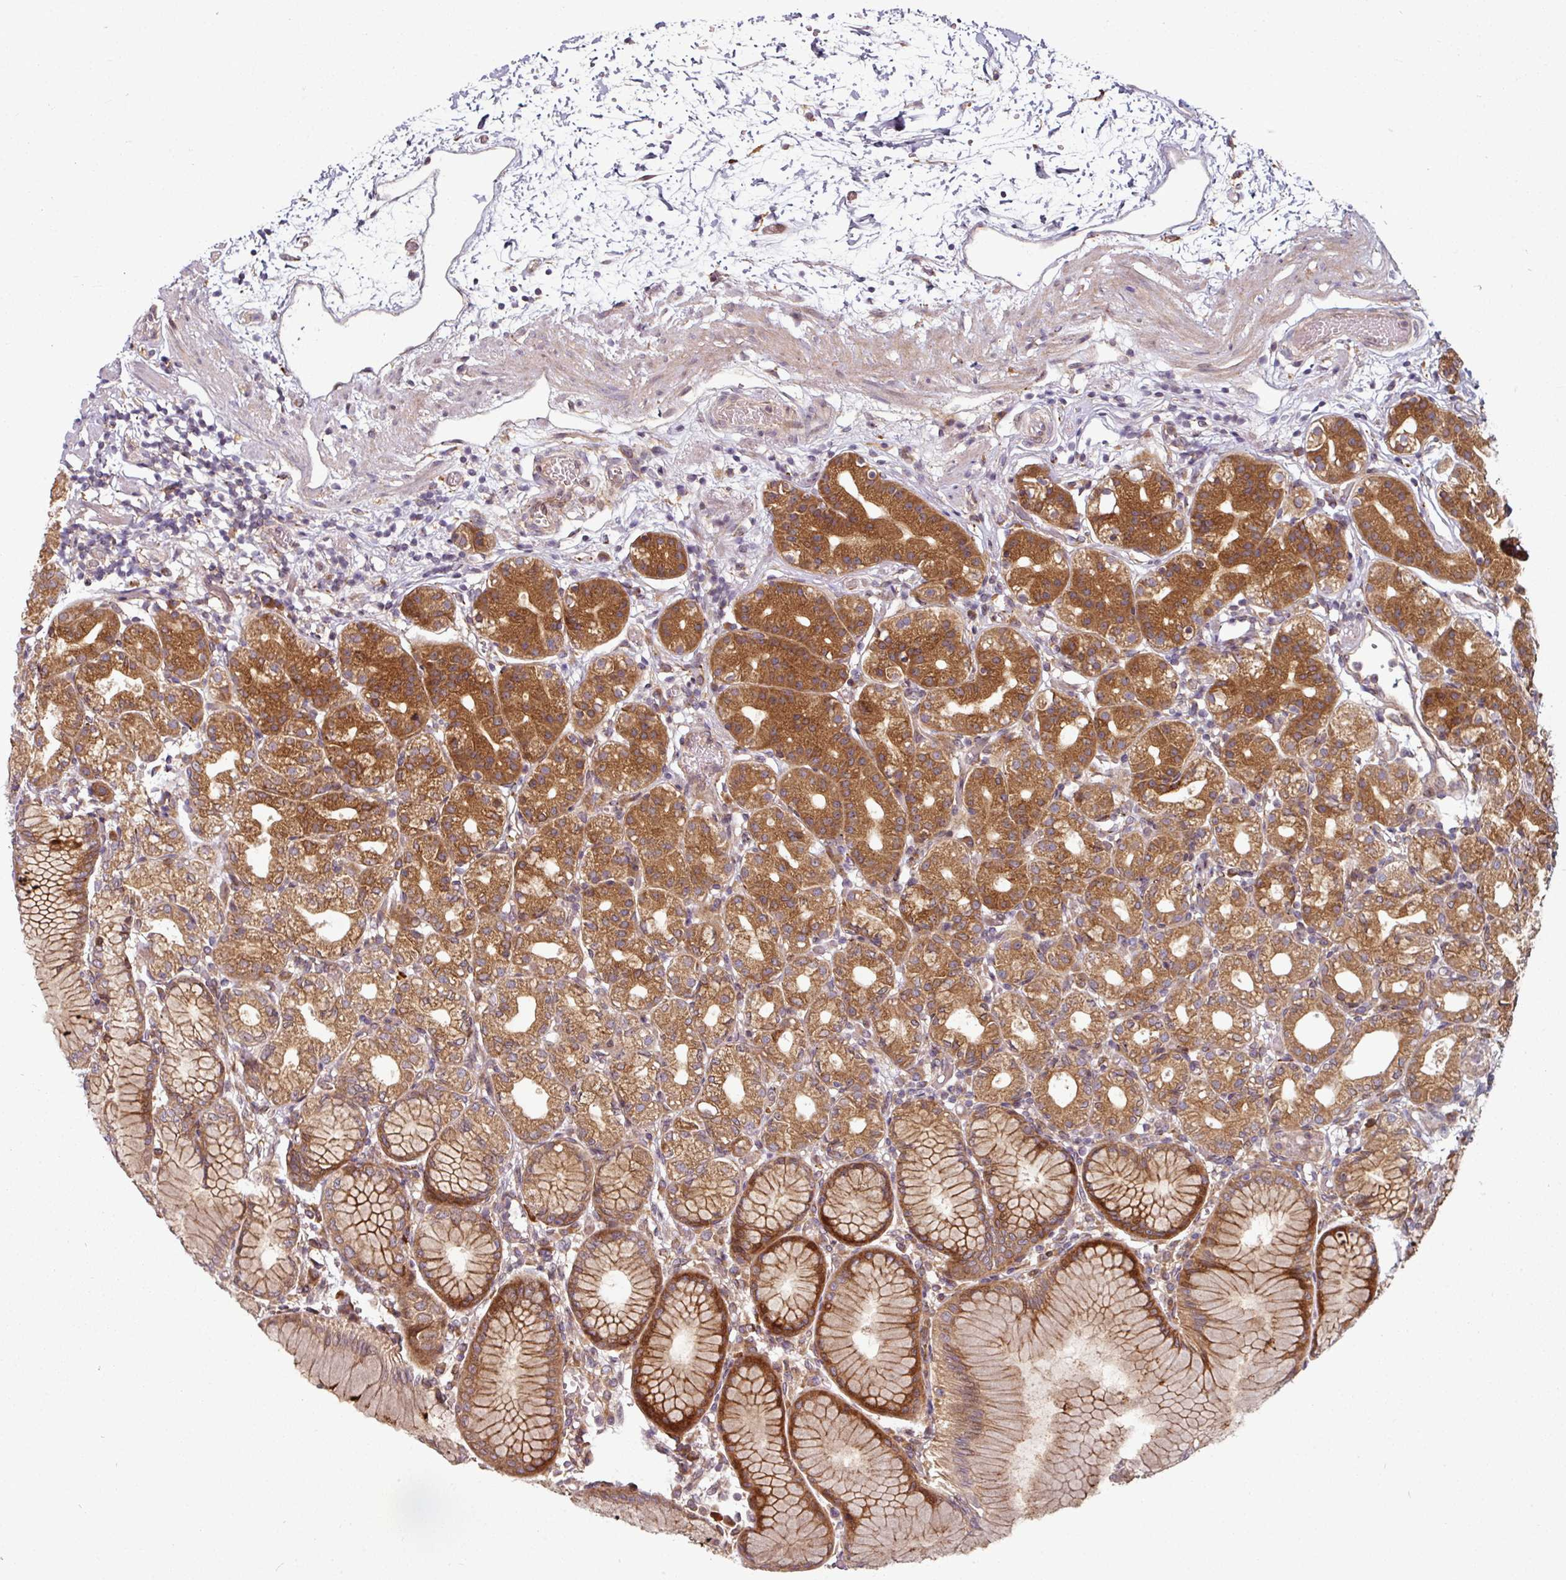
{"staining": {"intensity": "strong", "quantity": ">75%", "location": "cytoplasmic/membranous"}, "tissue": "stomach", "cell_type": "Glandular cells", "image_type": "normal", "snomed": [{"axis": "morphology", "description": "Normal tissue, NOS"}, {"axis": "topography", "description": "Stomach"}], "caption": "Immunohistochemical staining of benign stomach displays high levels of strong cytoplasmic/membranous expression in about >75% of glandular cells. The protein of interest is stained brown, and the nuclei are stained in blue (DAB (3,3'-diaminobenzidine) IHC with brightfield microscopy, high magnification).", "gene": "RAB5A", "patient": {"sex": "female", "age": 57}}